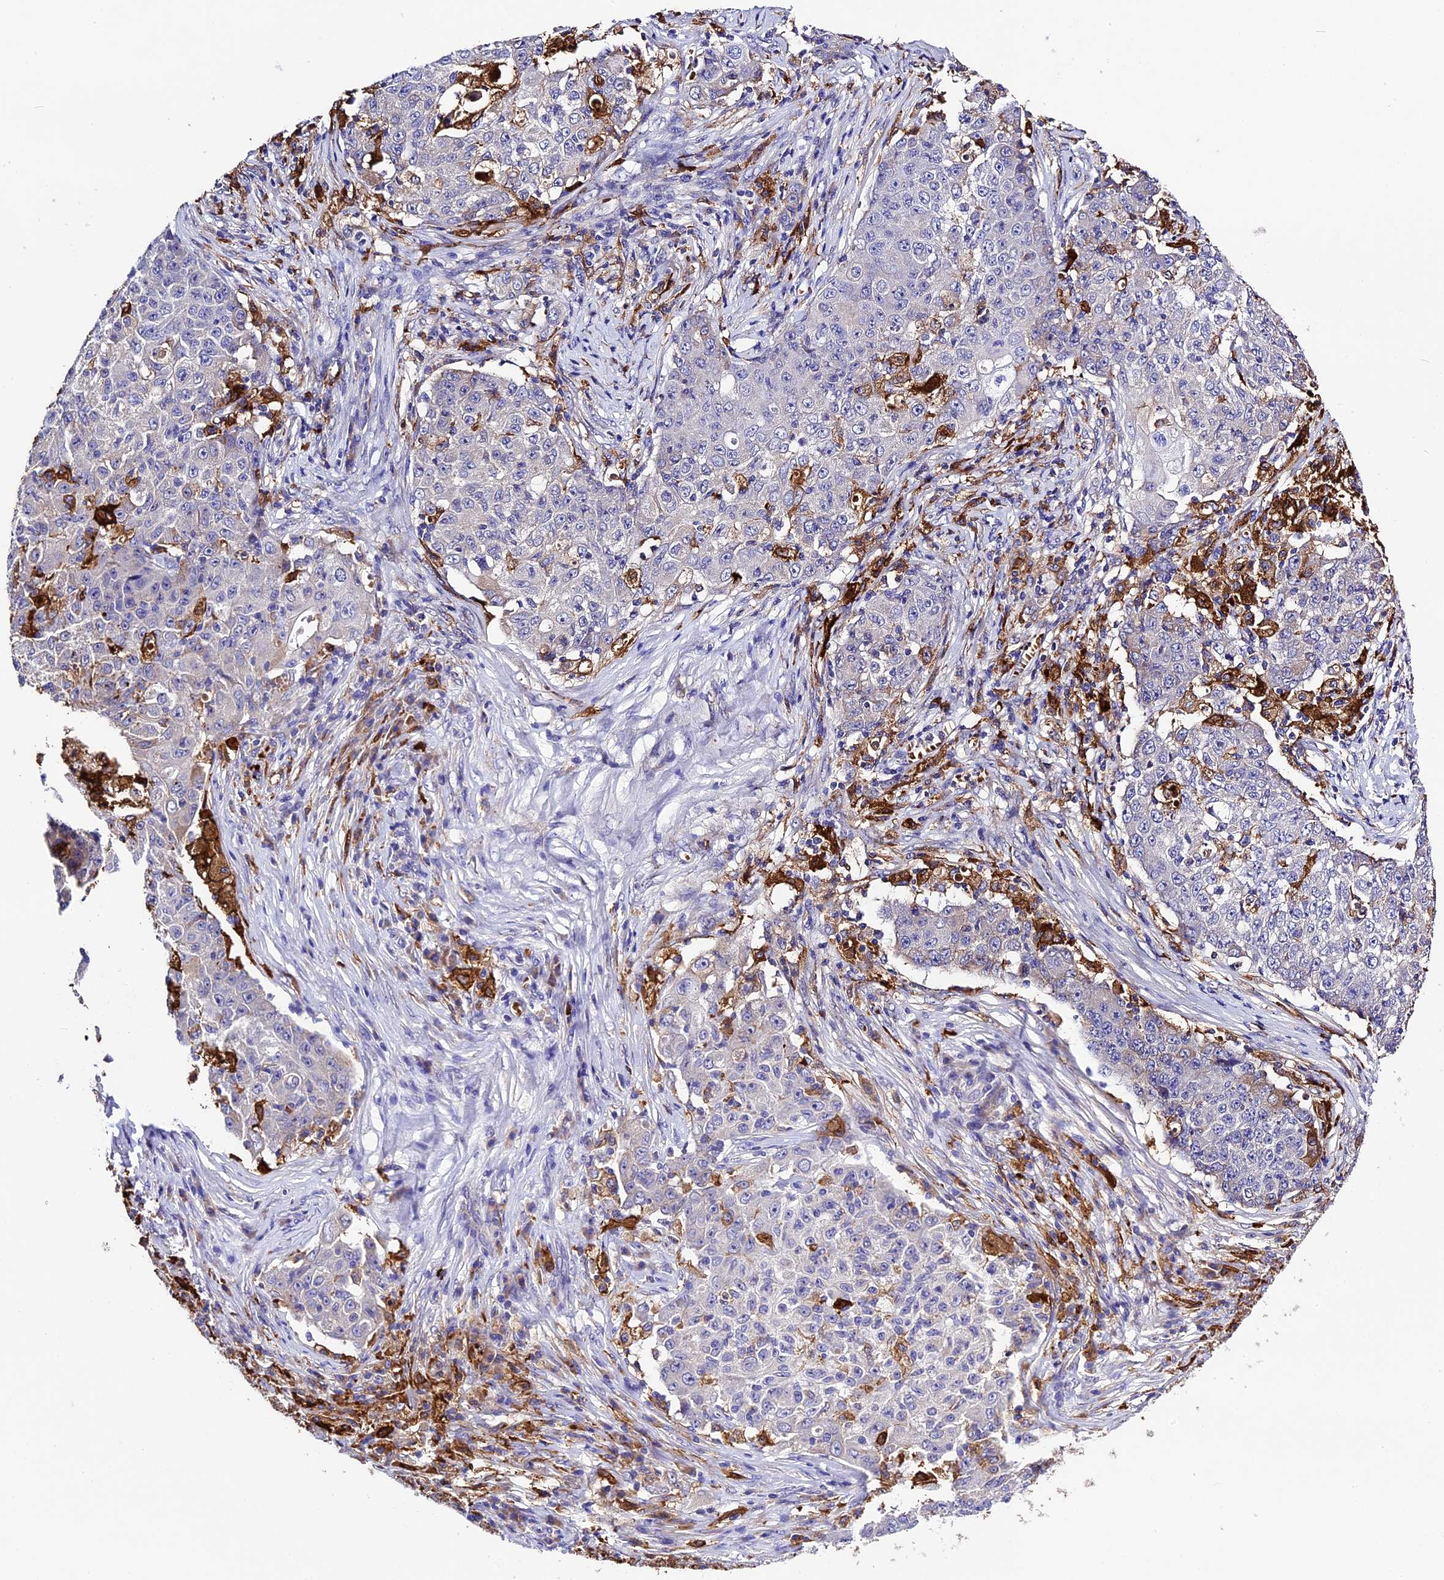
{"staining": {"intensity": "negative", "quantity": "none", "location": "none"}, "tissue": "ovarian cancer", "cell_type": "Tumor cells", "image_type": "cancer", "snomed": [{"axis": "morphology", "description": "Carcinoma, endometroid"}, {"axis": "topography", "description": "Ovary"}], "caption": "This micrograph is of ovarian cancer (endometroid carcinoma) stained with immunohistochemistry (IHC) to label a protein in brown with the nuclei are counter-stained blue. There is no staining in tumor cells.", "gene": "CILP2", "patient": {"sex": "female", "age": 42}}